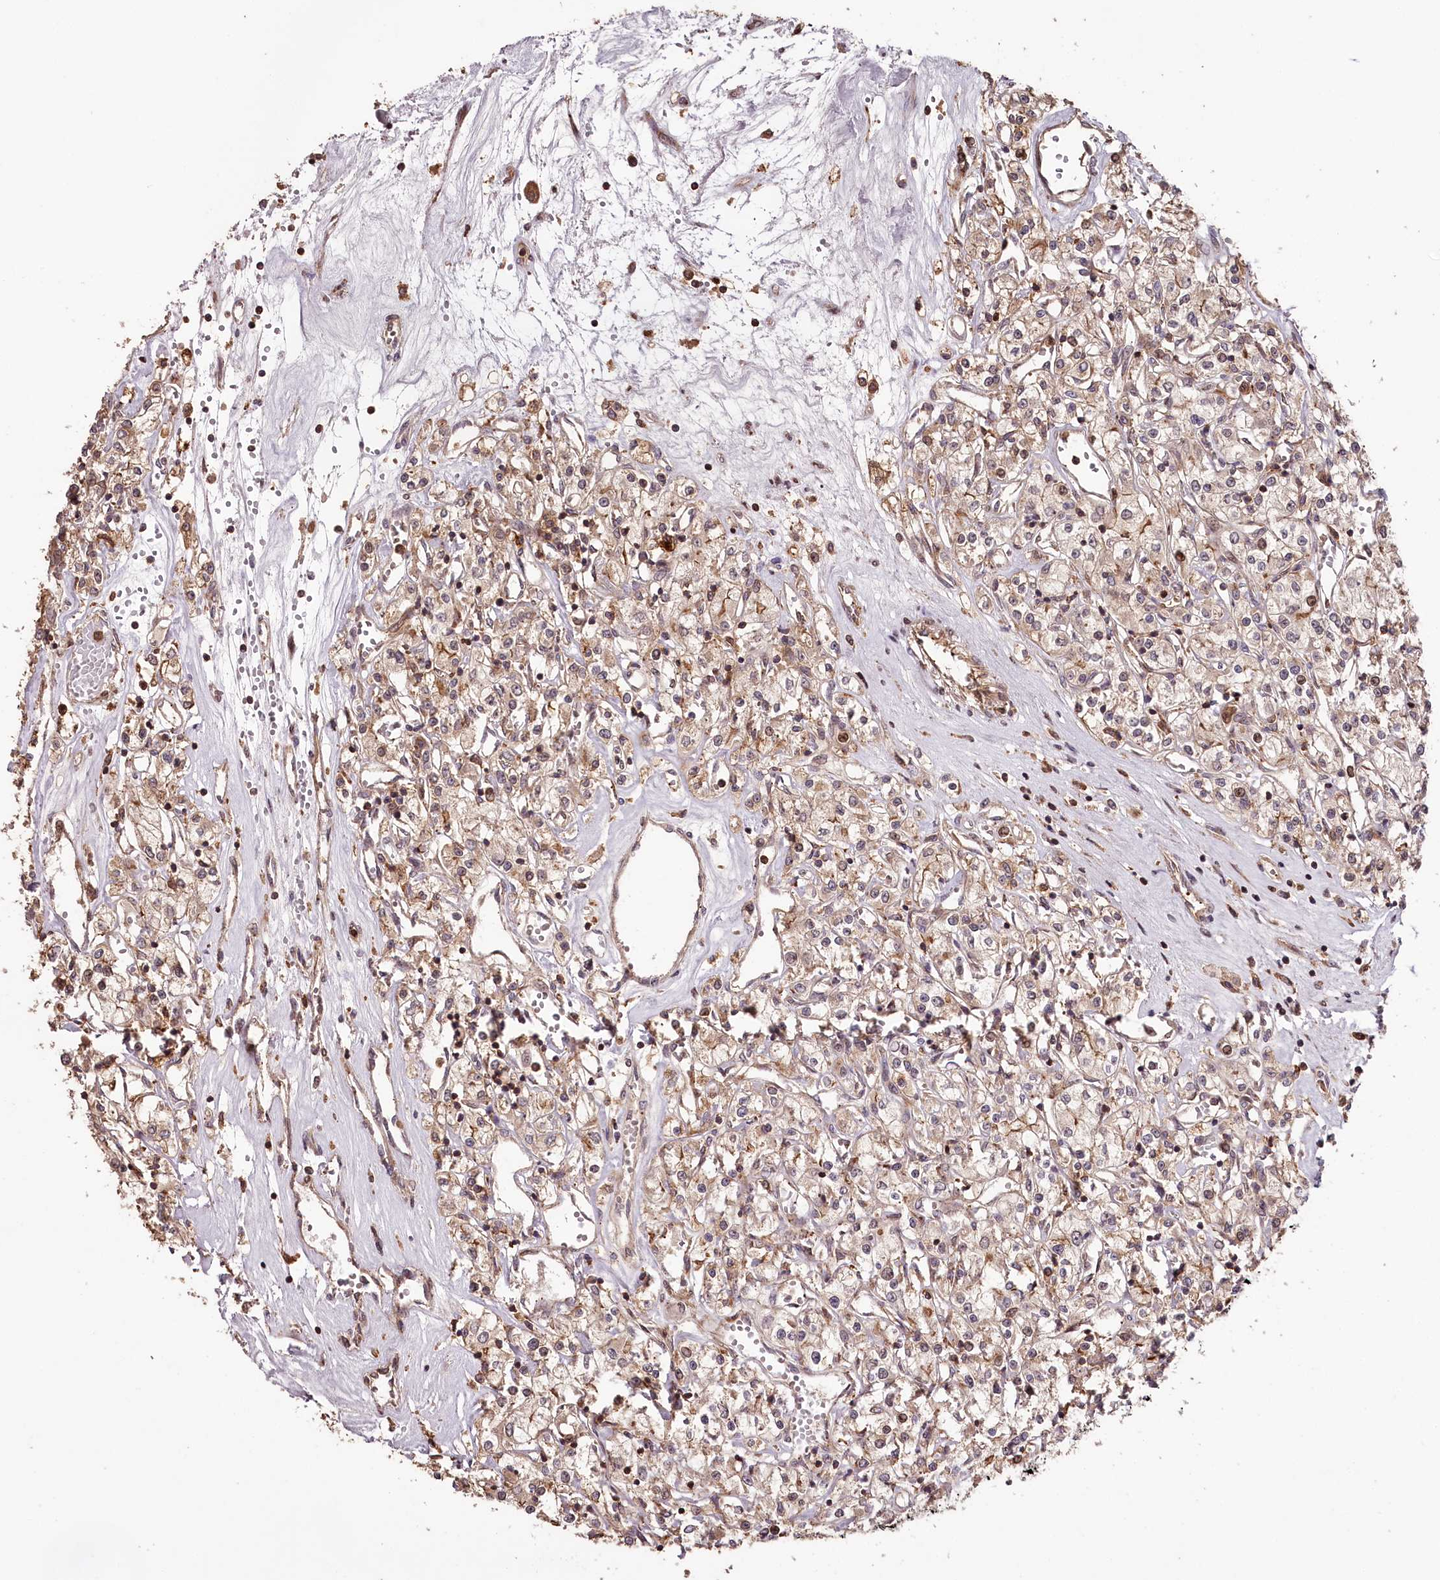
{"staining": {"intensity": "strong", "quantity": "25%-75%", "location": "cytoplasmic/membranous"}, "tissue": "renal cancer", "cell_type": "Tumor cells", "image_type": "cancer", "snomed": [{"axis": "morphology", "description": "Adenocarcinoma, NOS"}, {"axis": "topography", "description": "Kidney"}], "caption": "Immunohistochemical staining of human renal cancer (adenocarcinoma) displays strong cytoplasmic/membranous protein expression in about 25%-75% of tumor cells. (DAB (3,3'-diaminobenzidine) IHC with brightfield microscopy, high magnification).", "gene": "KIF14", "patient": {"sex": "female", "age": 59}}